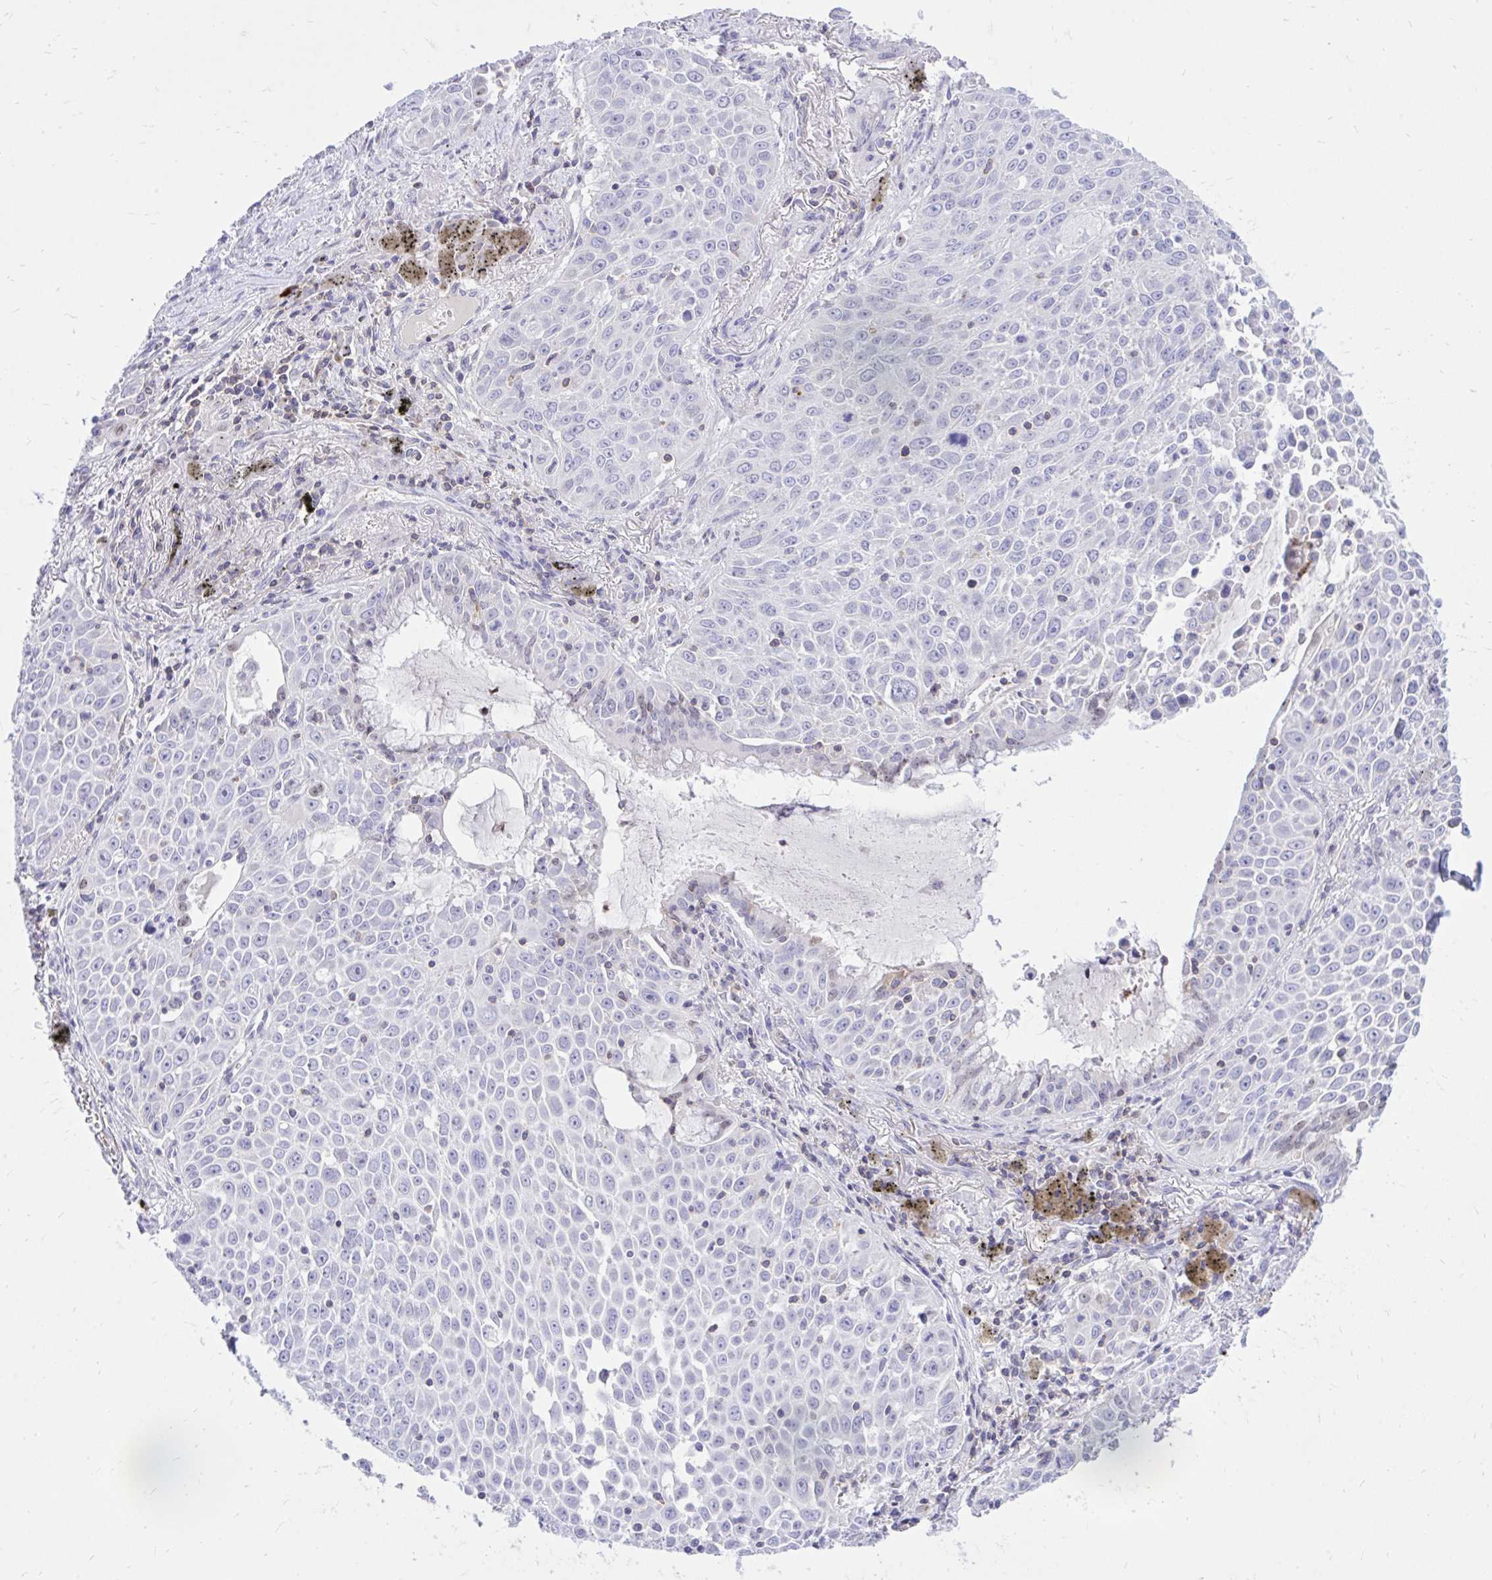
{"staining": {"intensity": "negative", "quantity": "none", "location": "none"}, "tissue": "lung cancer", "cell_type": "Tumor cells", "image_type": "cancer", "snomed": [{"axis": "morphology", "description": "Squamous cell carcinoma, NOS"}, {"axis": "morphology", "description": "Squamous cell carcinoma, metastatic, NOS"}, {"axis": "topography", "description": "Lymph node"}, {"axis": "topography", "description": "Lung"}], "caption": "This is an IHC micrograph of human lung cancer. There is no positivity in tumor cells.", "gene": "CXCL8", "patient": {"sex": "female", "age": 62}}